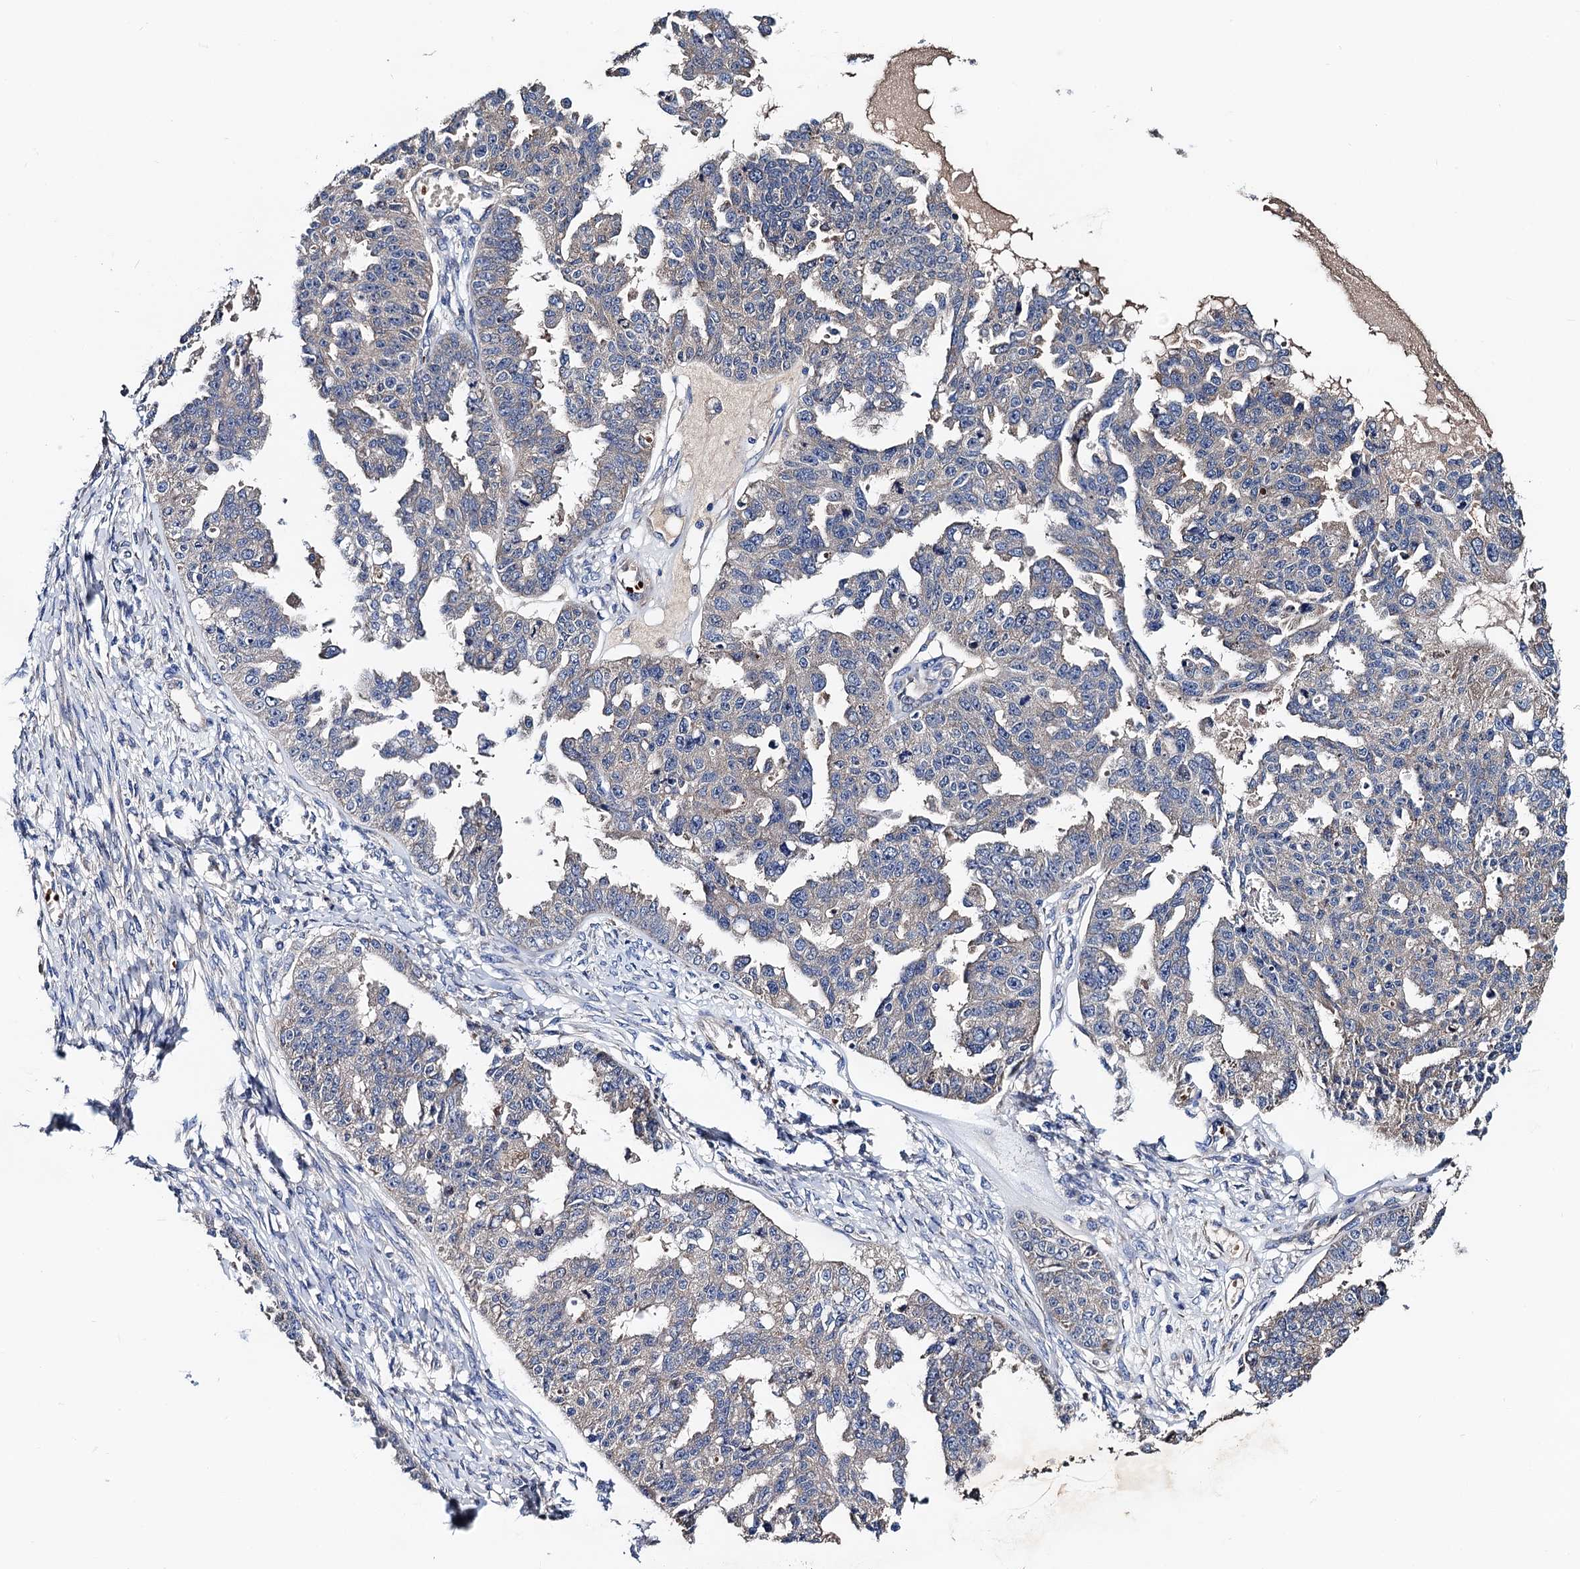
{"staining": {"intensity": "negative", "quantity": "none", "location": "none"}, "tissue": "ovarian cancer", "cell_type": "Tumor cells", "image_type": "cancer", "snomed": [{"axis": "morphology", "description": "Cystadenocarcinoma, serous, NOS"}, {"axis": "topography", "description": "Ovary"}], "caption": "Tumor cells are negative for brown protein staining in serous cystadenocarcinoma (ovarian).", "gene": "TRMT112", "patient": {"sex": "female", "age": 58}}